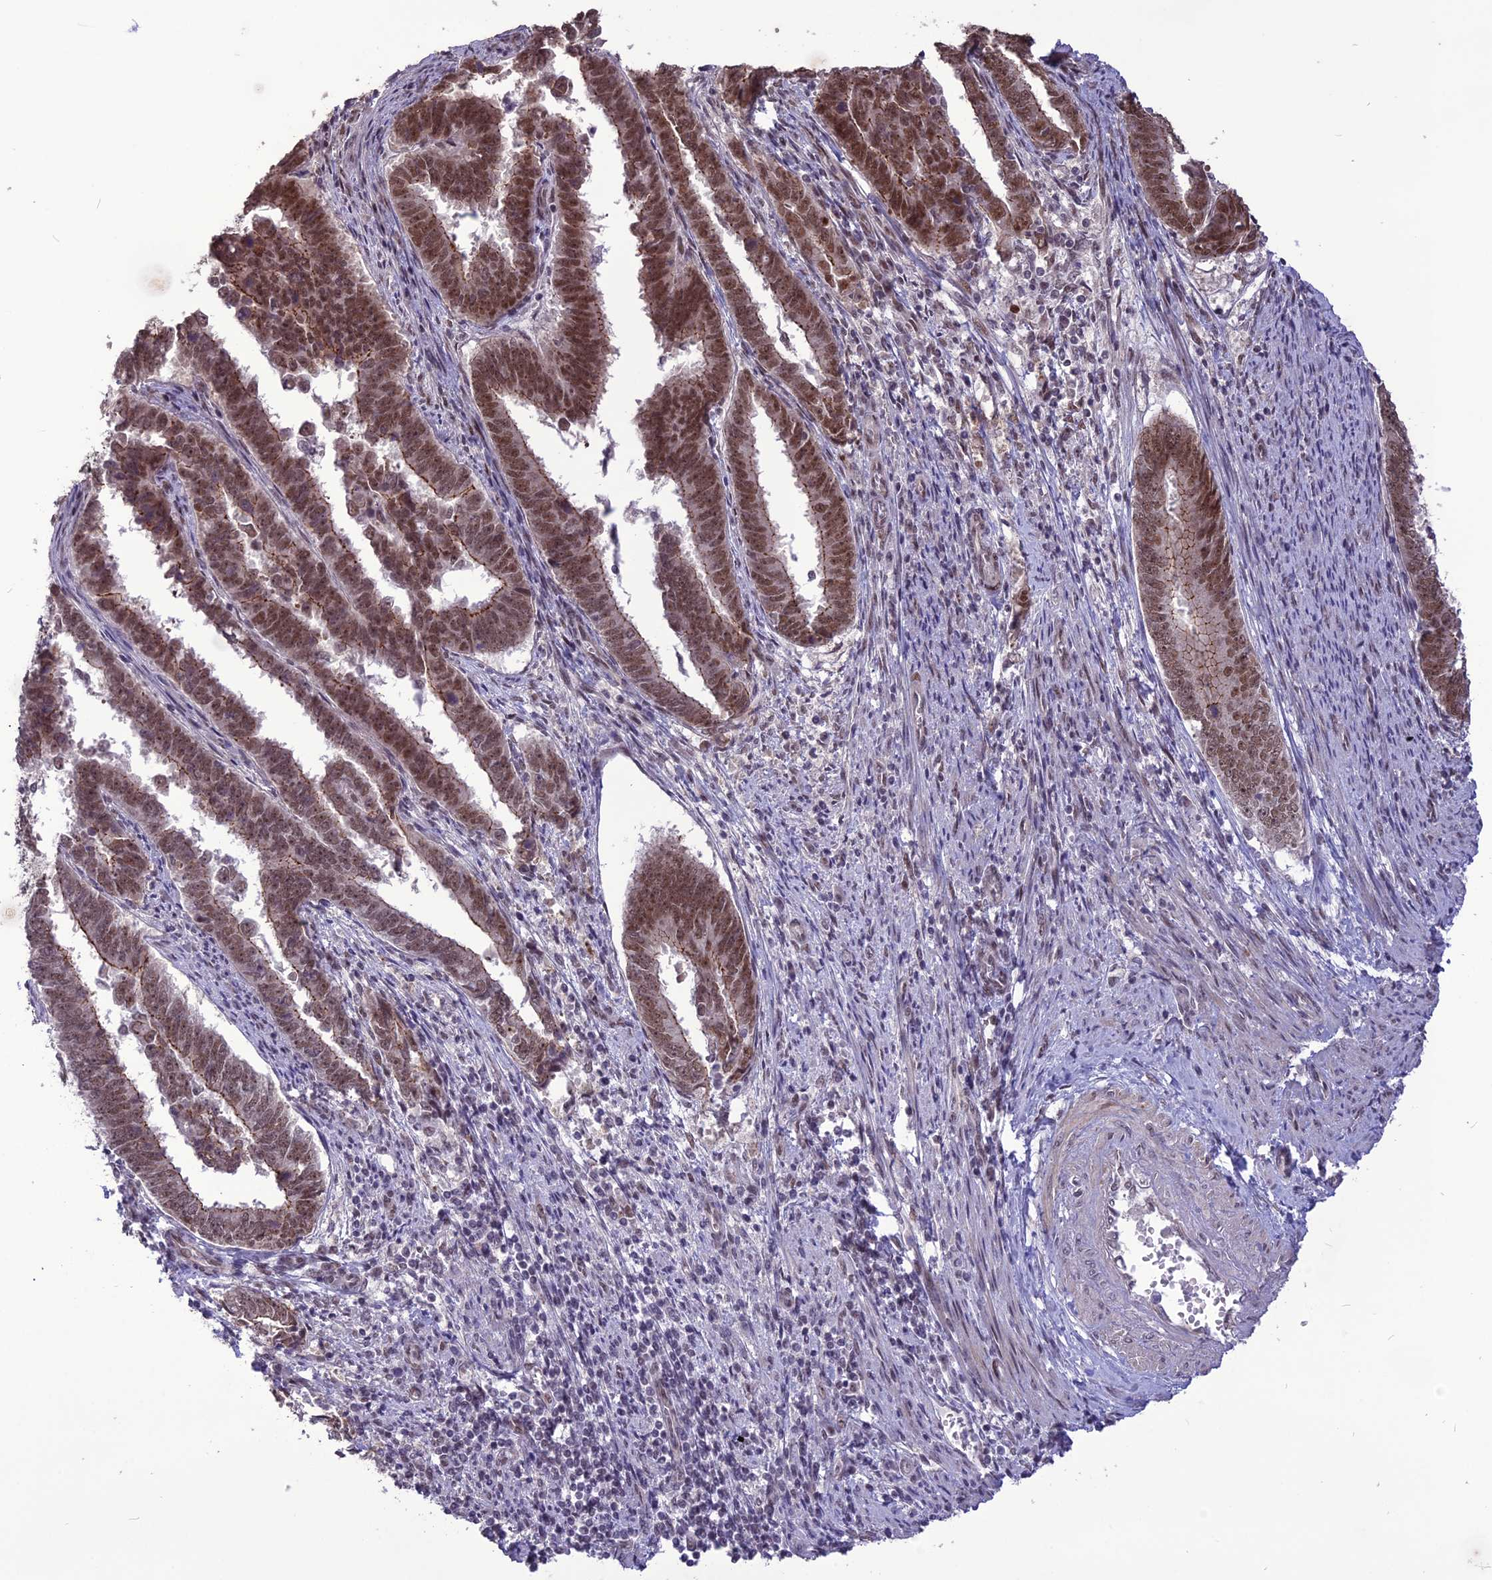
{"staining": {"intensity": "moderate", "quantity": ">75%", "location": "cytoplasmic/membranous,nuclear"}, "tissue": "endometrial cancer", "cell_type": "Tumor cells", "image_type": "cancer", "snomed": [{"axis": "morphology", "description": "Adenocarcinoma, NOS"}, {"axis": "topography", "description": "Endometrium"}], "caption": "High-power microscopy captured an immunohistochemistry (IHC) histopathology image of endometrial cancer (adenocarcinoma), revealing moderate cytoplasmic/membranous and nuclear positivity in approximately >75% of tumor cells.", "gene": "DIS3", "patient": {"sex": "female", "age": 75}}